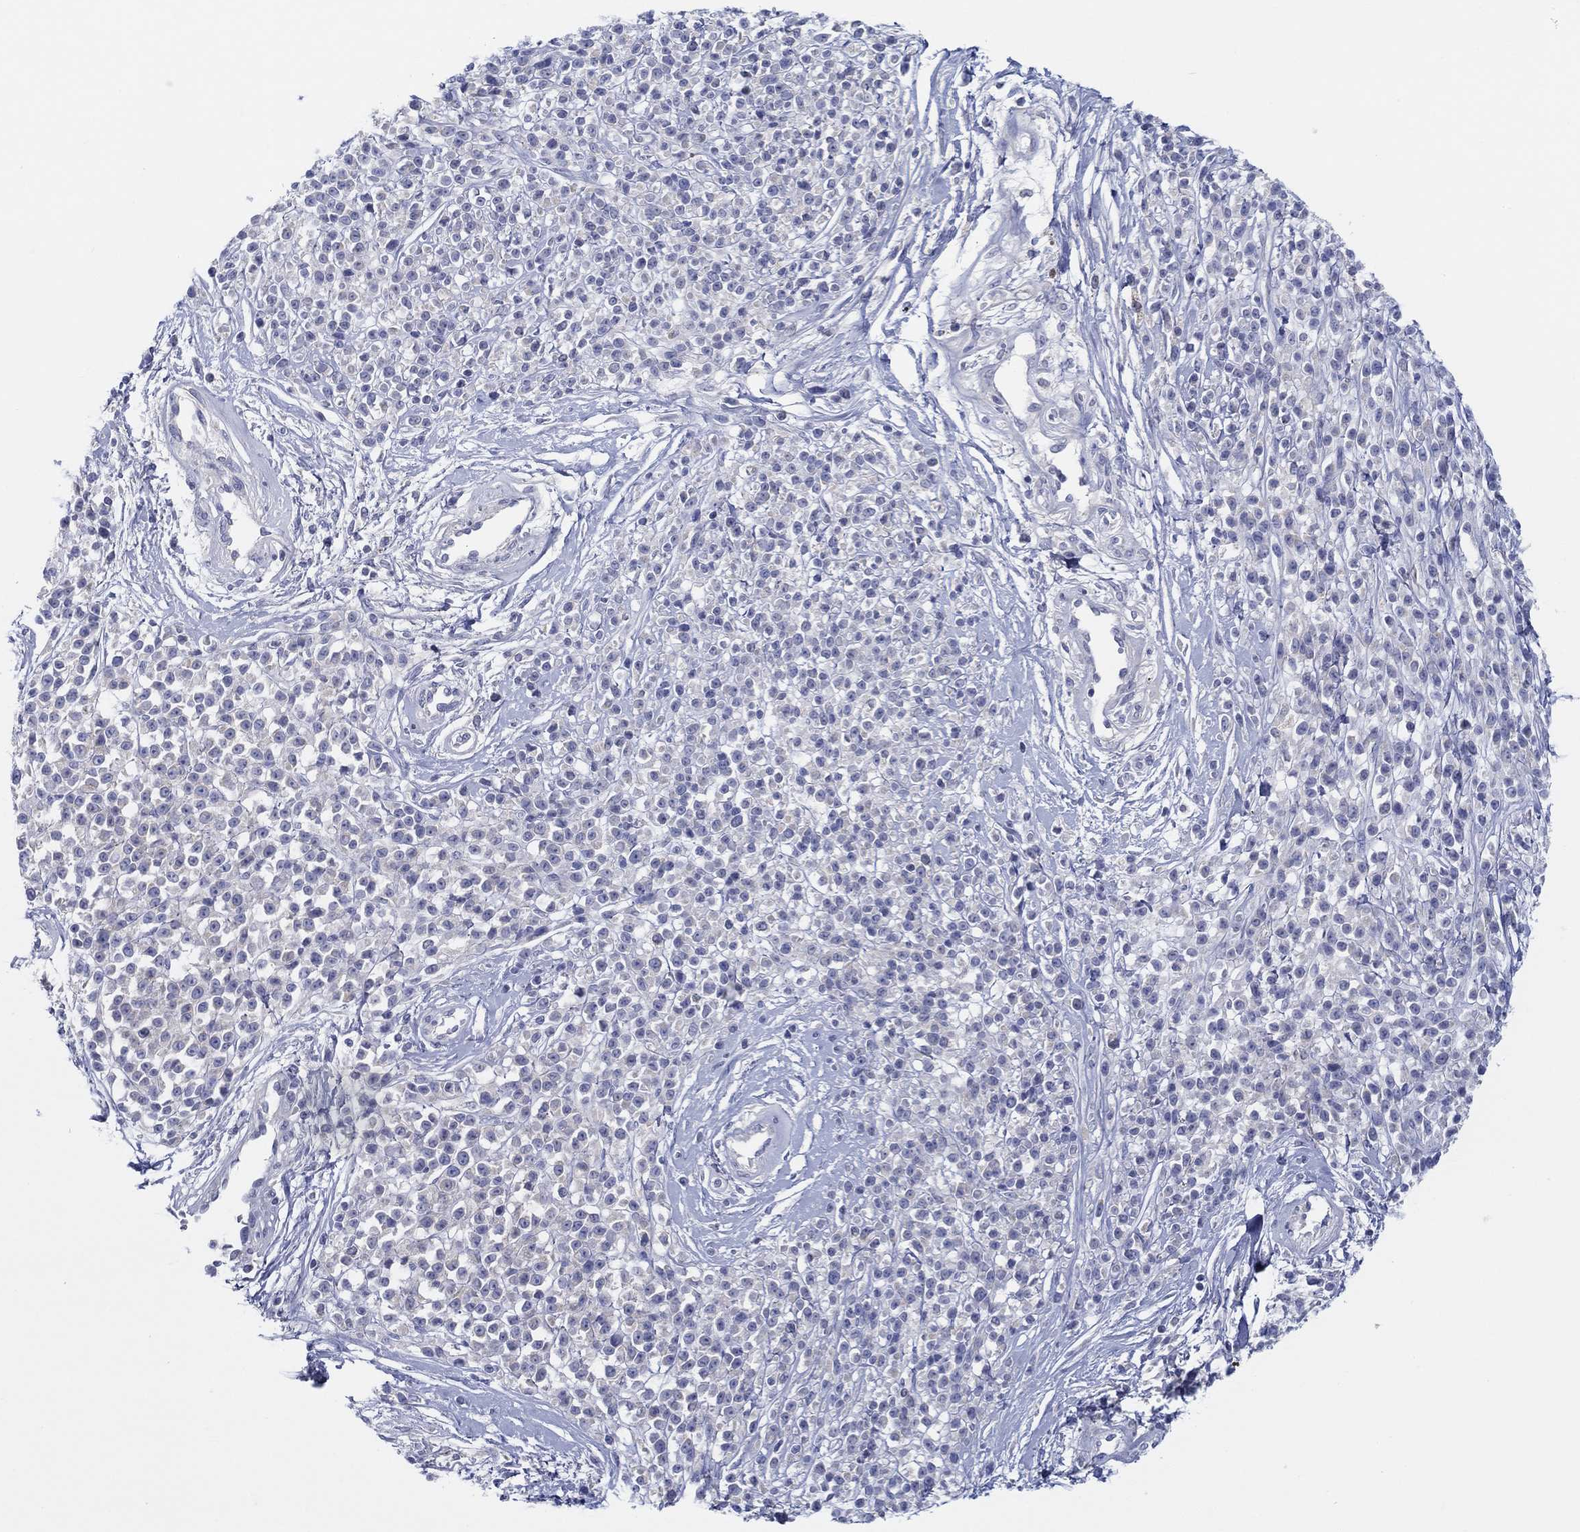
{"staining": {"intensity": "negative", "quantity": "none", "location": "none"}, "tissue": "melanoma", "cell_type": "Tumor cells", "image_type": "cancer", "snomed": [{"axis": "morphology", "description": "Malignant melanoma, NOS"}, {"axis": "topography", "description": "Skin"}, {"axis": "topography", "description": "Skin of trunk"}], "caption": "Micrograph shows no significant protein expression in tumor cells of malignant melanoma. Nuclei are stained in blue.", "gene": "HAPLN4", "patient": {"sex": "male", "age": 74}}